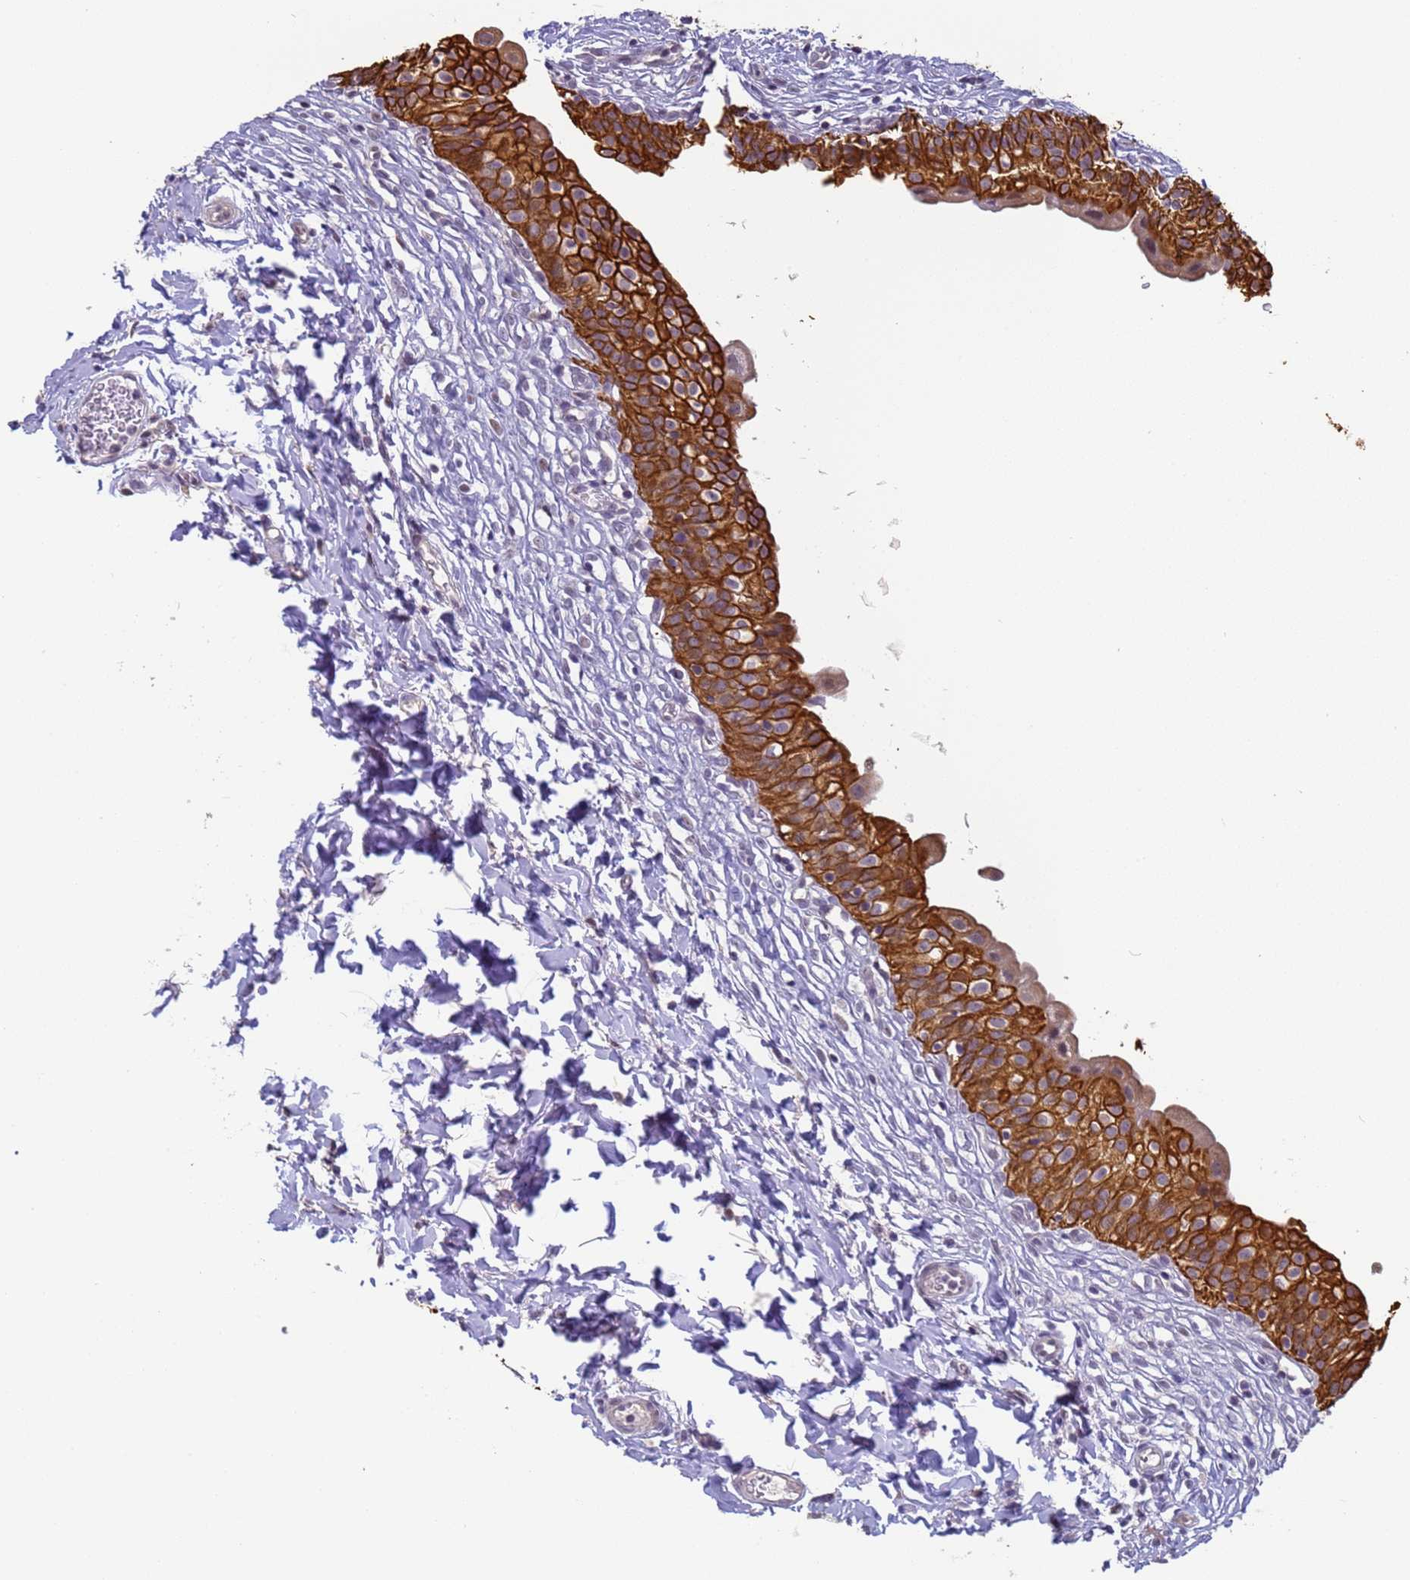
{"staining": {"intensity": "strong", "quantity": ">75%", "location": "cytoplasmic/membranous"}, "tissue": "urinary bladder", "cell_type": "Urothelial cells", "image_type": "normal", "snomed": [{"axis": "morphology", "description": "Normal tissue, NOS"}, {"axis": "topography", "description": "Urinary bladder"}], "caption": "Urothelial cells exhibit high levels of strong cytoplasmic/membranous expression in approximately >75% of cells in normal urinary bladder.", "gene": "VWA3A", "patient": {"sex": "male", "age": 55}}